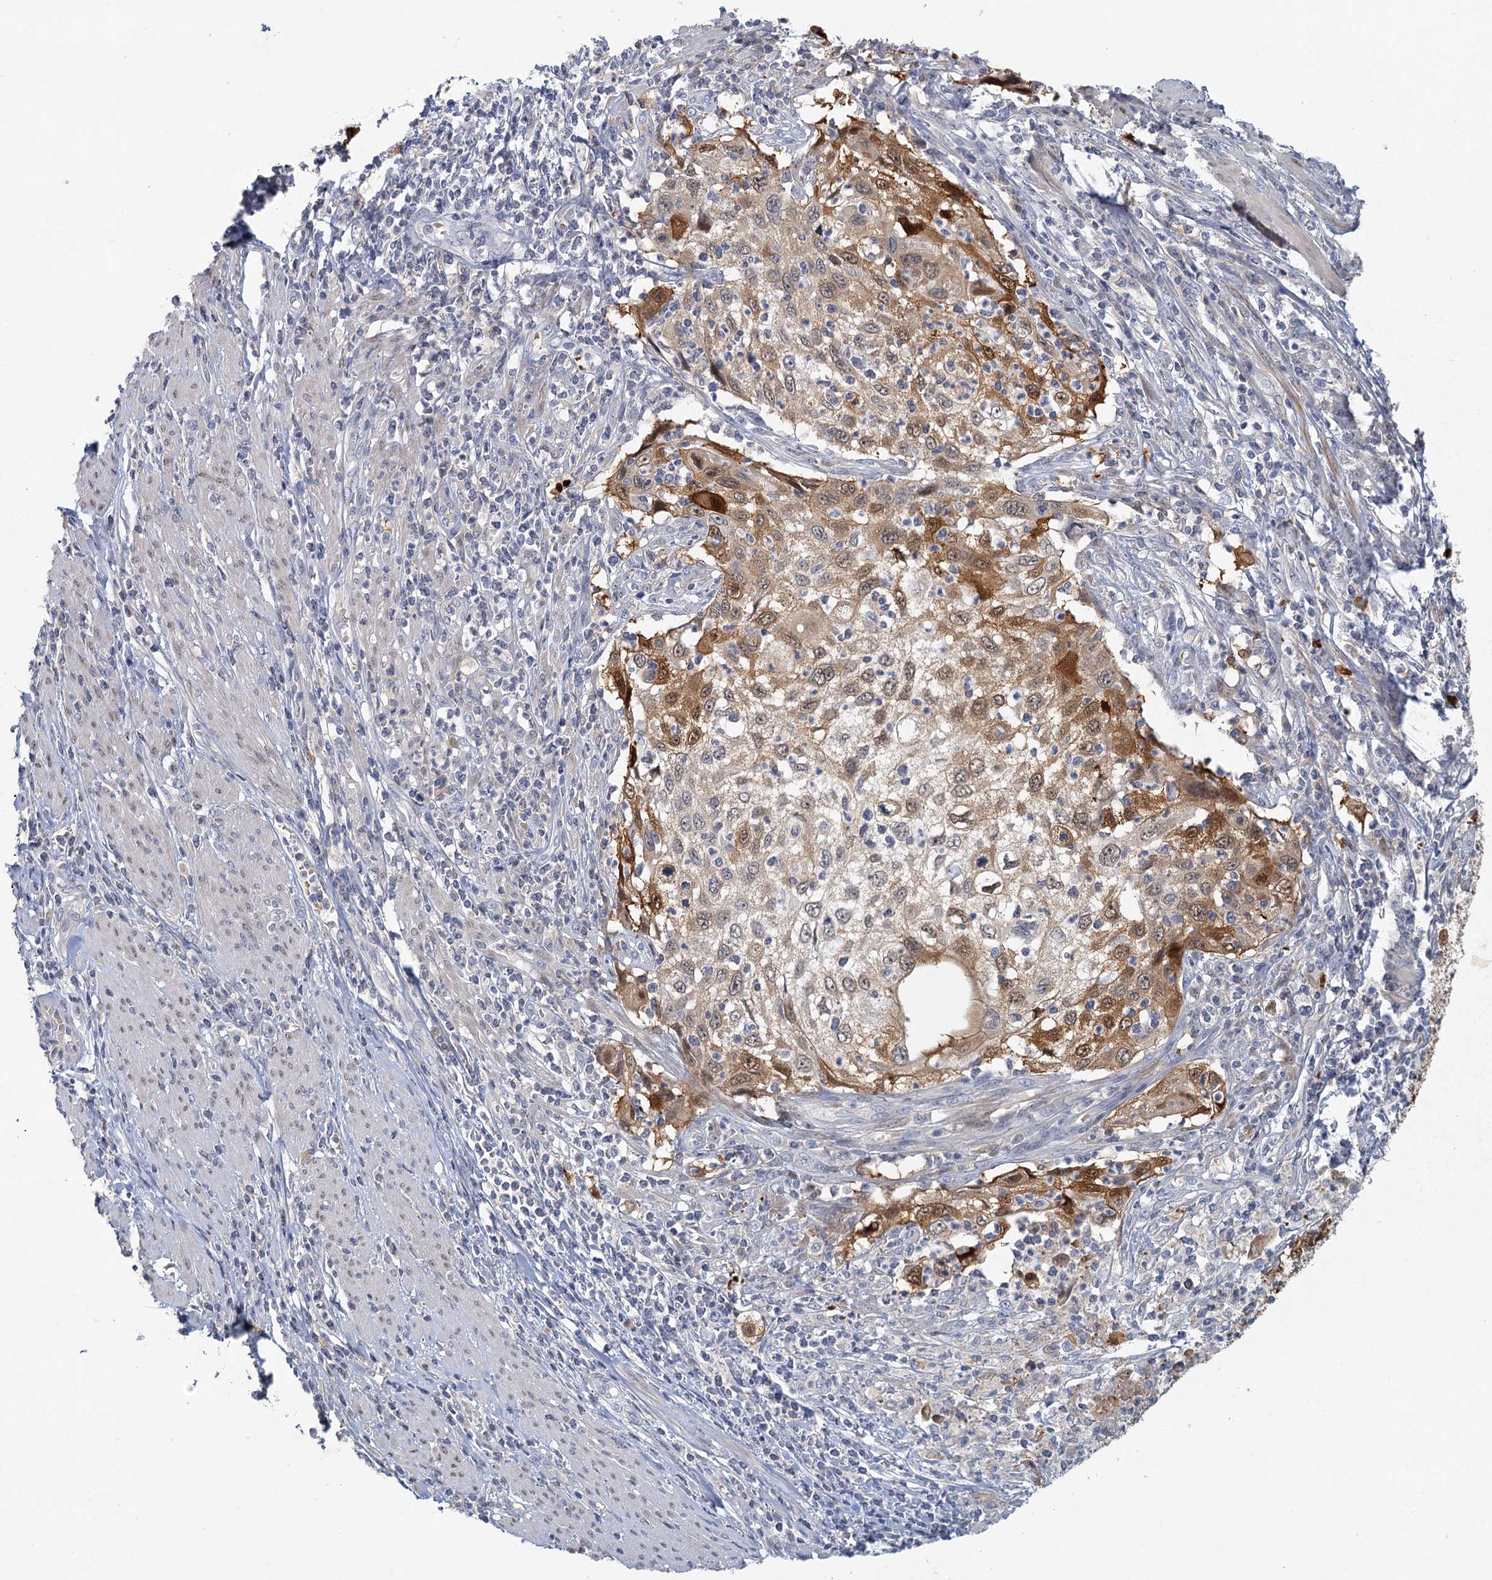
{"staining": {"intensity": "moderate", "quantity": "25%-75%", "location": "cytoplasmic/membranous,nuclear"}, "tissue": "cervical cancer", "cell_type": "Tumor cells", "image_type": "cancer", "snomed": [{"axis": "morphology", "description": "Squamous cell carcinoma, NOS"}, {"axis": "topography", "description": "Cervix"}], "caption": "Protein expression analysis of squamous cell carcinoma (cervical) shows moderate cytoplasmic/membranous and nuclear positivity in about 25%-75% of tumor cells.", "gene": "MYO7B", "patient": {"sex": "female", "age": 70}}